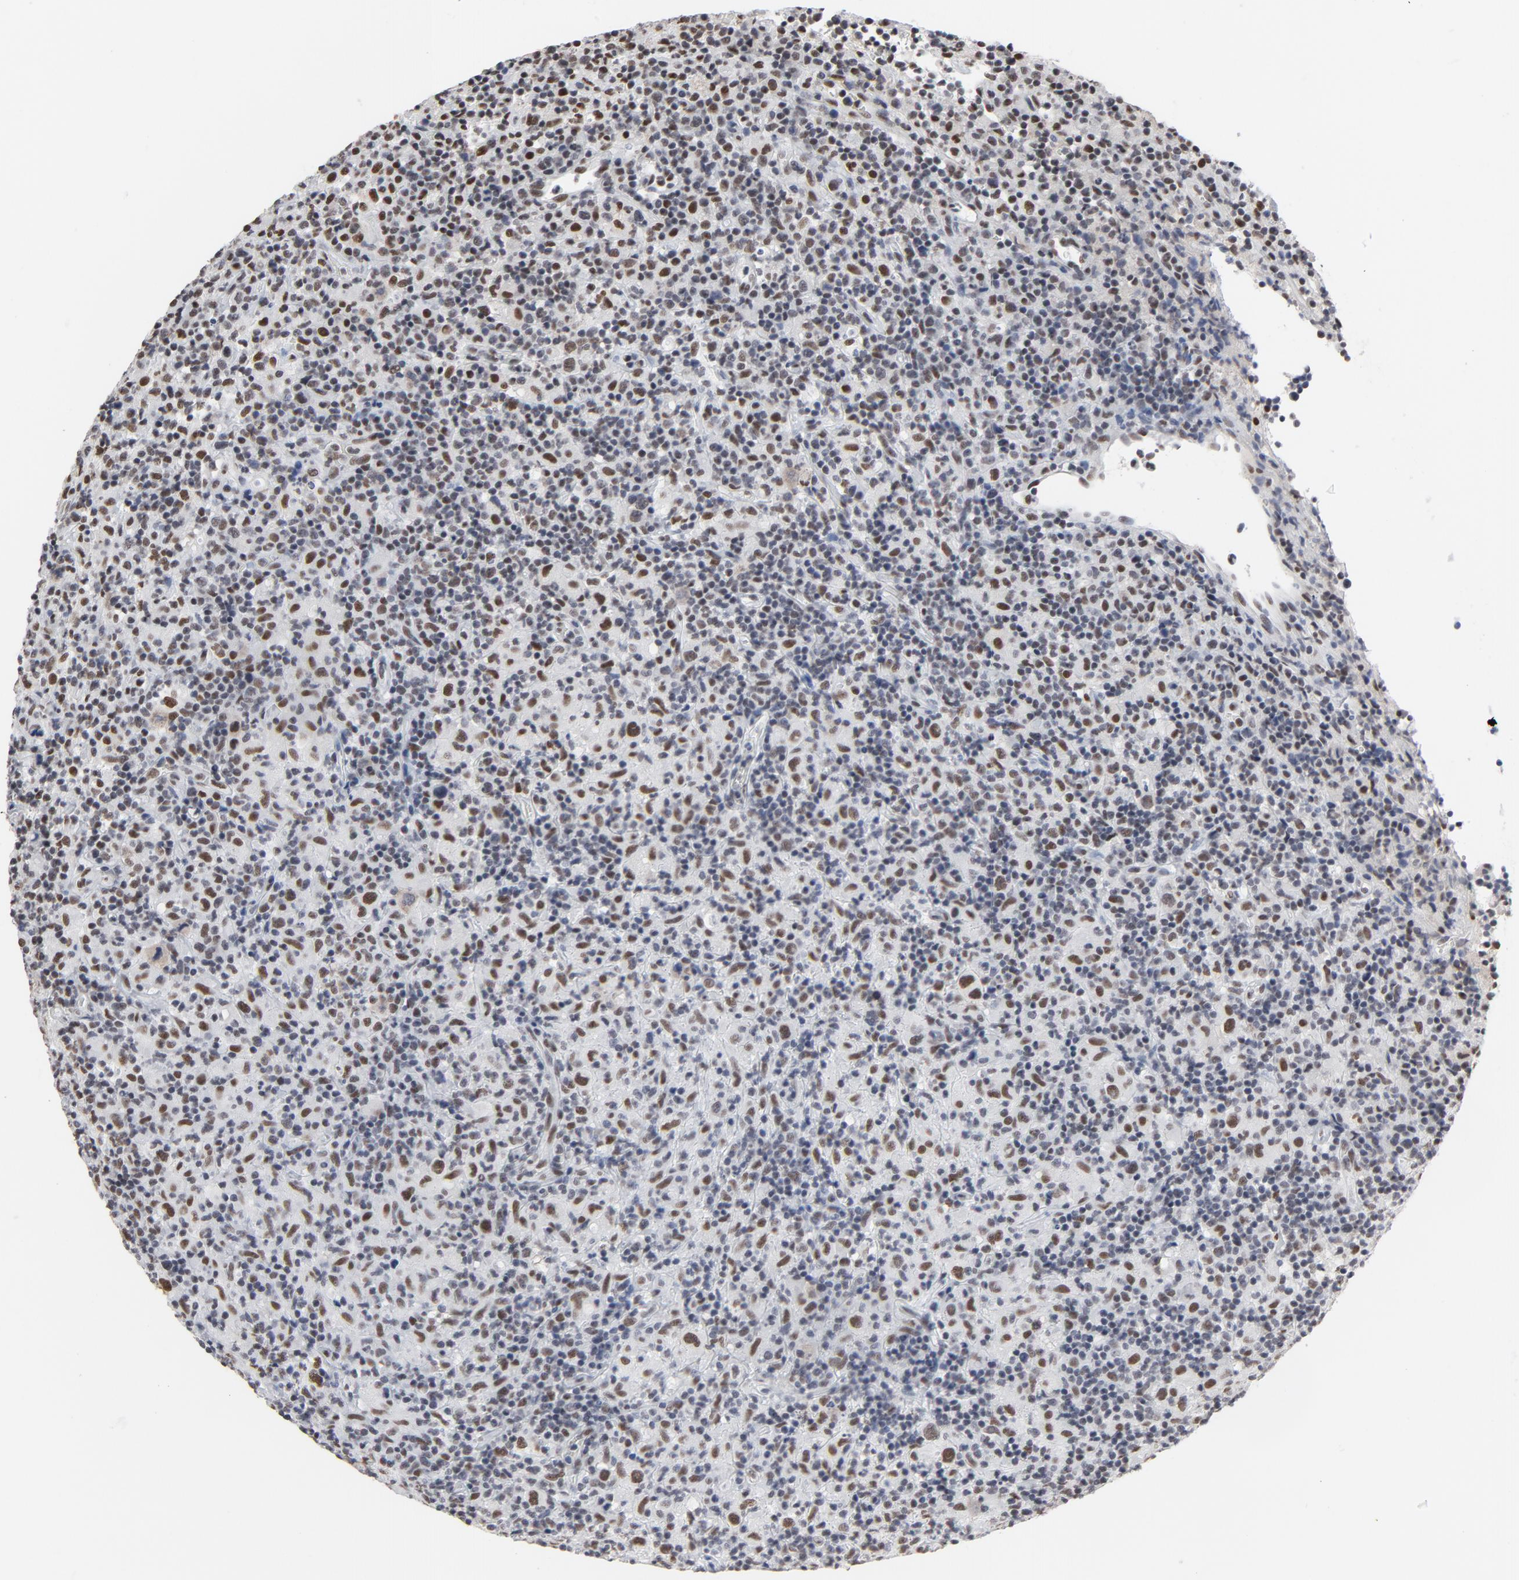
{"staining": {"intensity": "moderate", "quantity": "25%-75%", "location": "nuclear"}, "tissue": "lymphoma", "cell_type": "Tumor cells", "image_type": "cancer", "snomed": [{"axis": "morphology", "description": "Hodgkin's disease, NOS"}, {"axis": "topography", "description": "Lymph node"}], "caption": "Human Hodgkin's disease stained with a protein marker shows moderate staining in tumor cells.", "gene": "MRE11", "patient": {"sex": "male", "age": 65}}